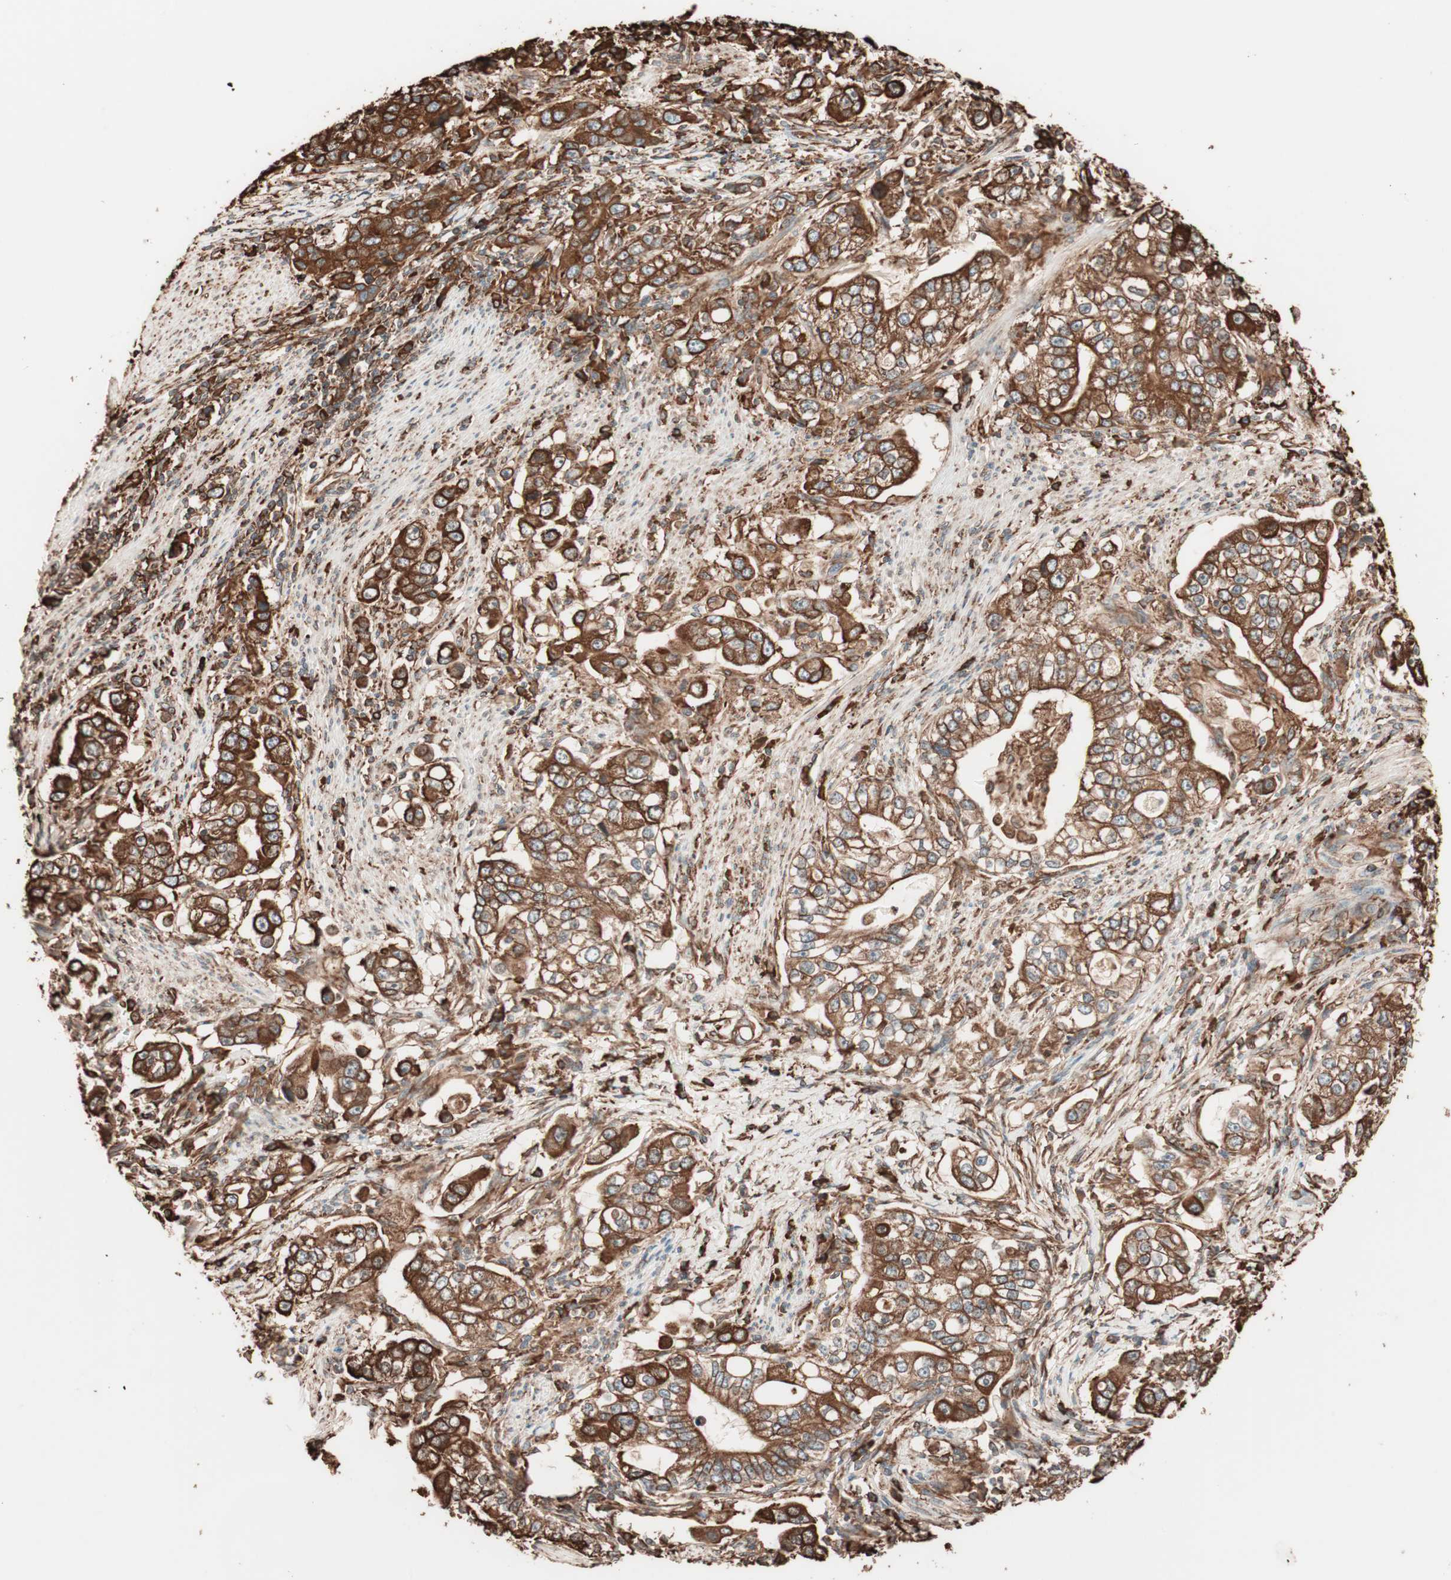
{"staining": {"intensity": "strong", "quantity": ">75%", "location": "cytoplasmic/membranous"}, "tissue": "stomach cancer", "cell_type": "Tumor cells", "image_type": "cancer", "snomed": [{"axis": "morphology", "description": "Adenocarcinoma, NOS"}, {"axis": "topography", "description": "Stomach, lower"}], "caption": "The micrograph displays a brown stain indicating the presence of a protein in the cytoplasmic/membranous of tumor cells in adenocarcinoma (stomach).", "gene": "VEGFA", "patient": {"sex": "female", "age": 72}}